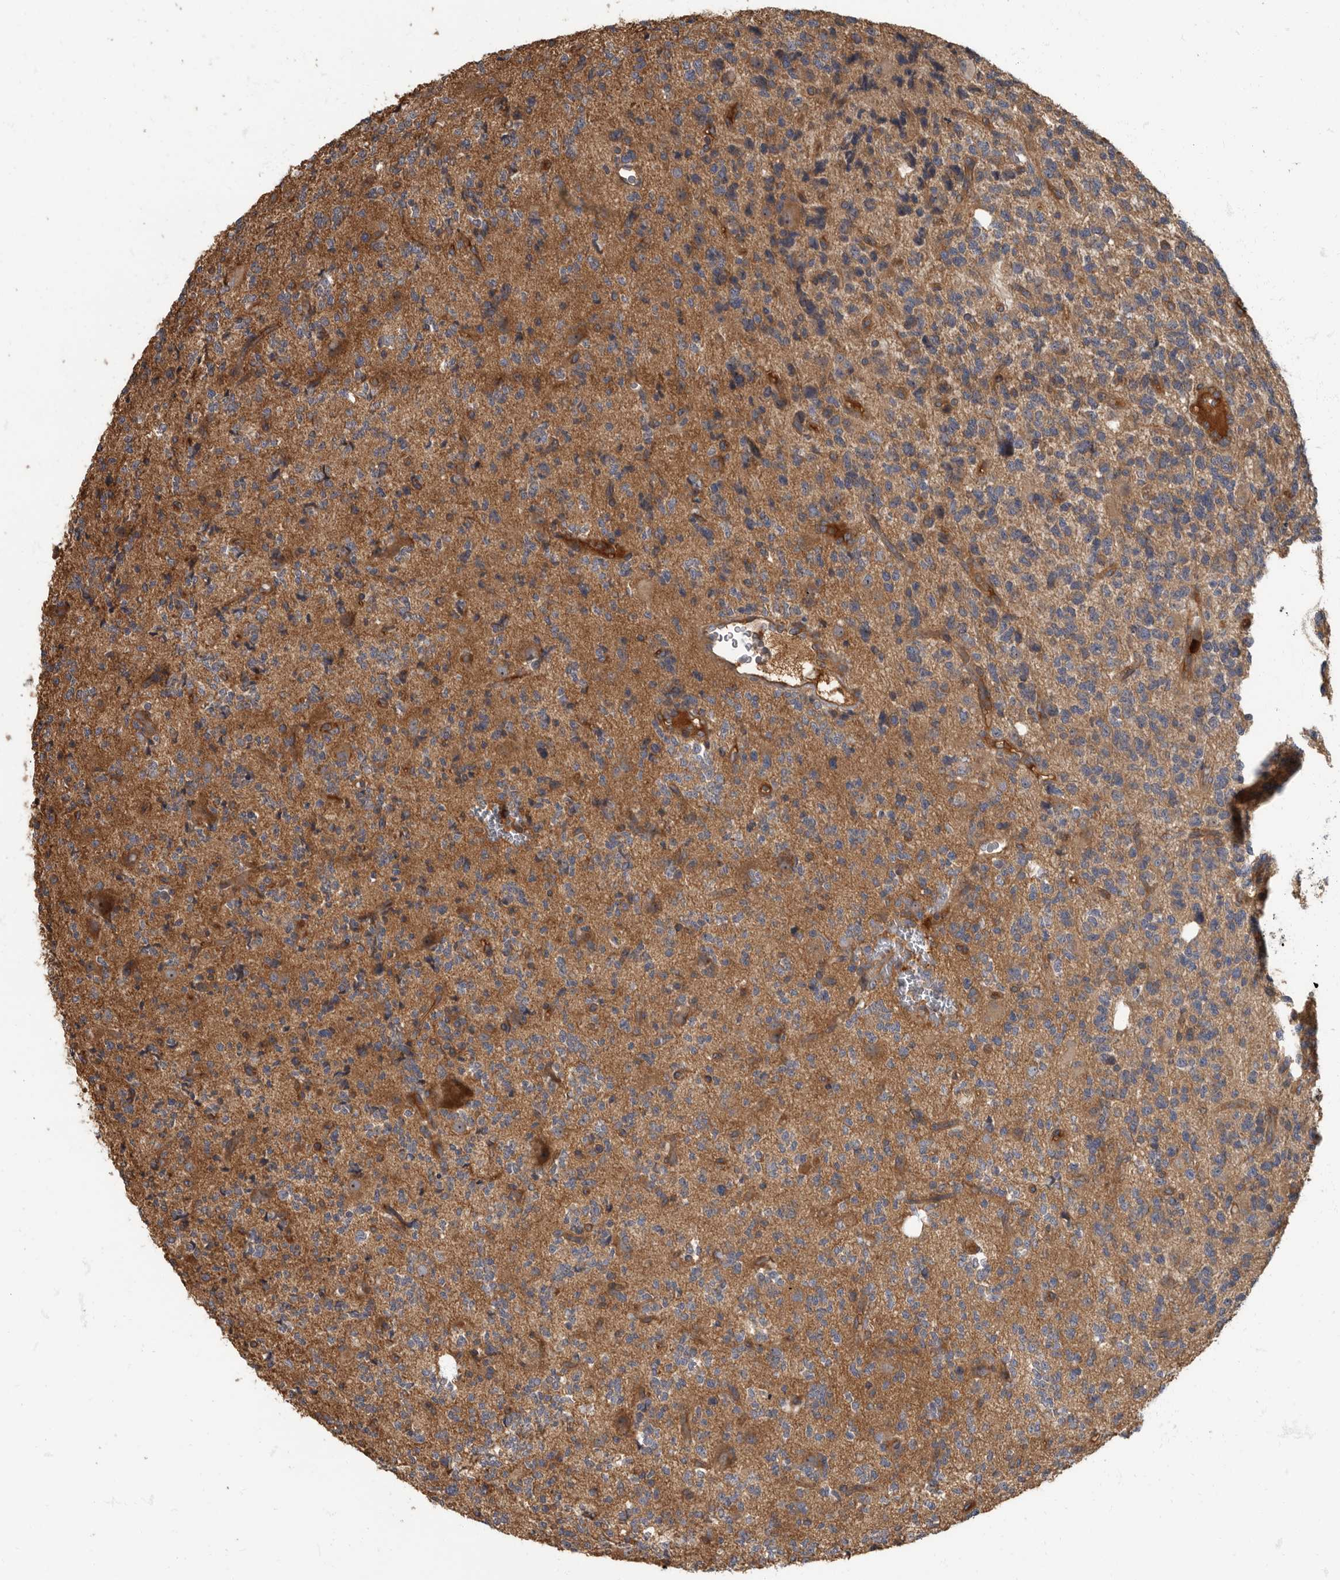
{"staining": {"intensity": "moderate", "quantity": ">75%", "location": "cytoplasmic/membranous"}, "tissue": "glioma", "cell_type": "Tumor cells", "image_type": "cancer", "snomed": [{"axis": "morphology", "description": "Glioma, malignant, High grade"}, {"axis": "topography", "description": "Brain"}], "caption": "There is medium levels of moderate cytoplasmic/membranous staining in tumor cells of high-grade glioma (malignant), as demonstrated by immunohistochemical staining (brown color).", "gene": "DAAM1", "patient": {"sex": "female", "age": 62}}